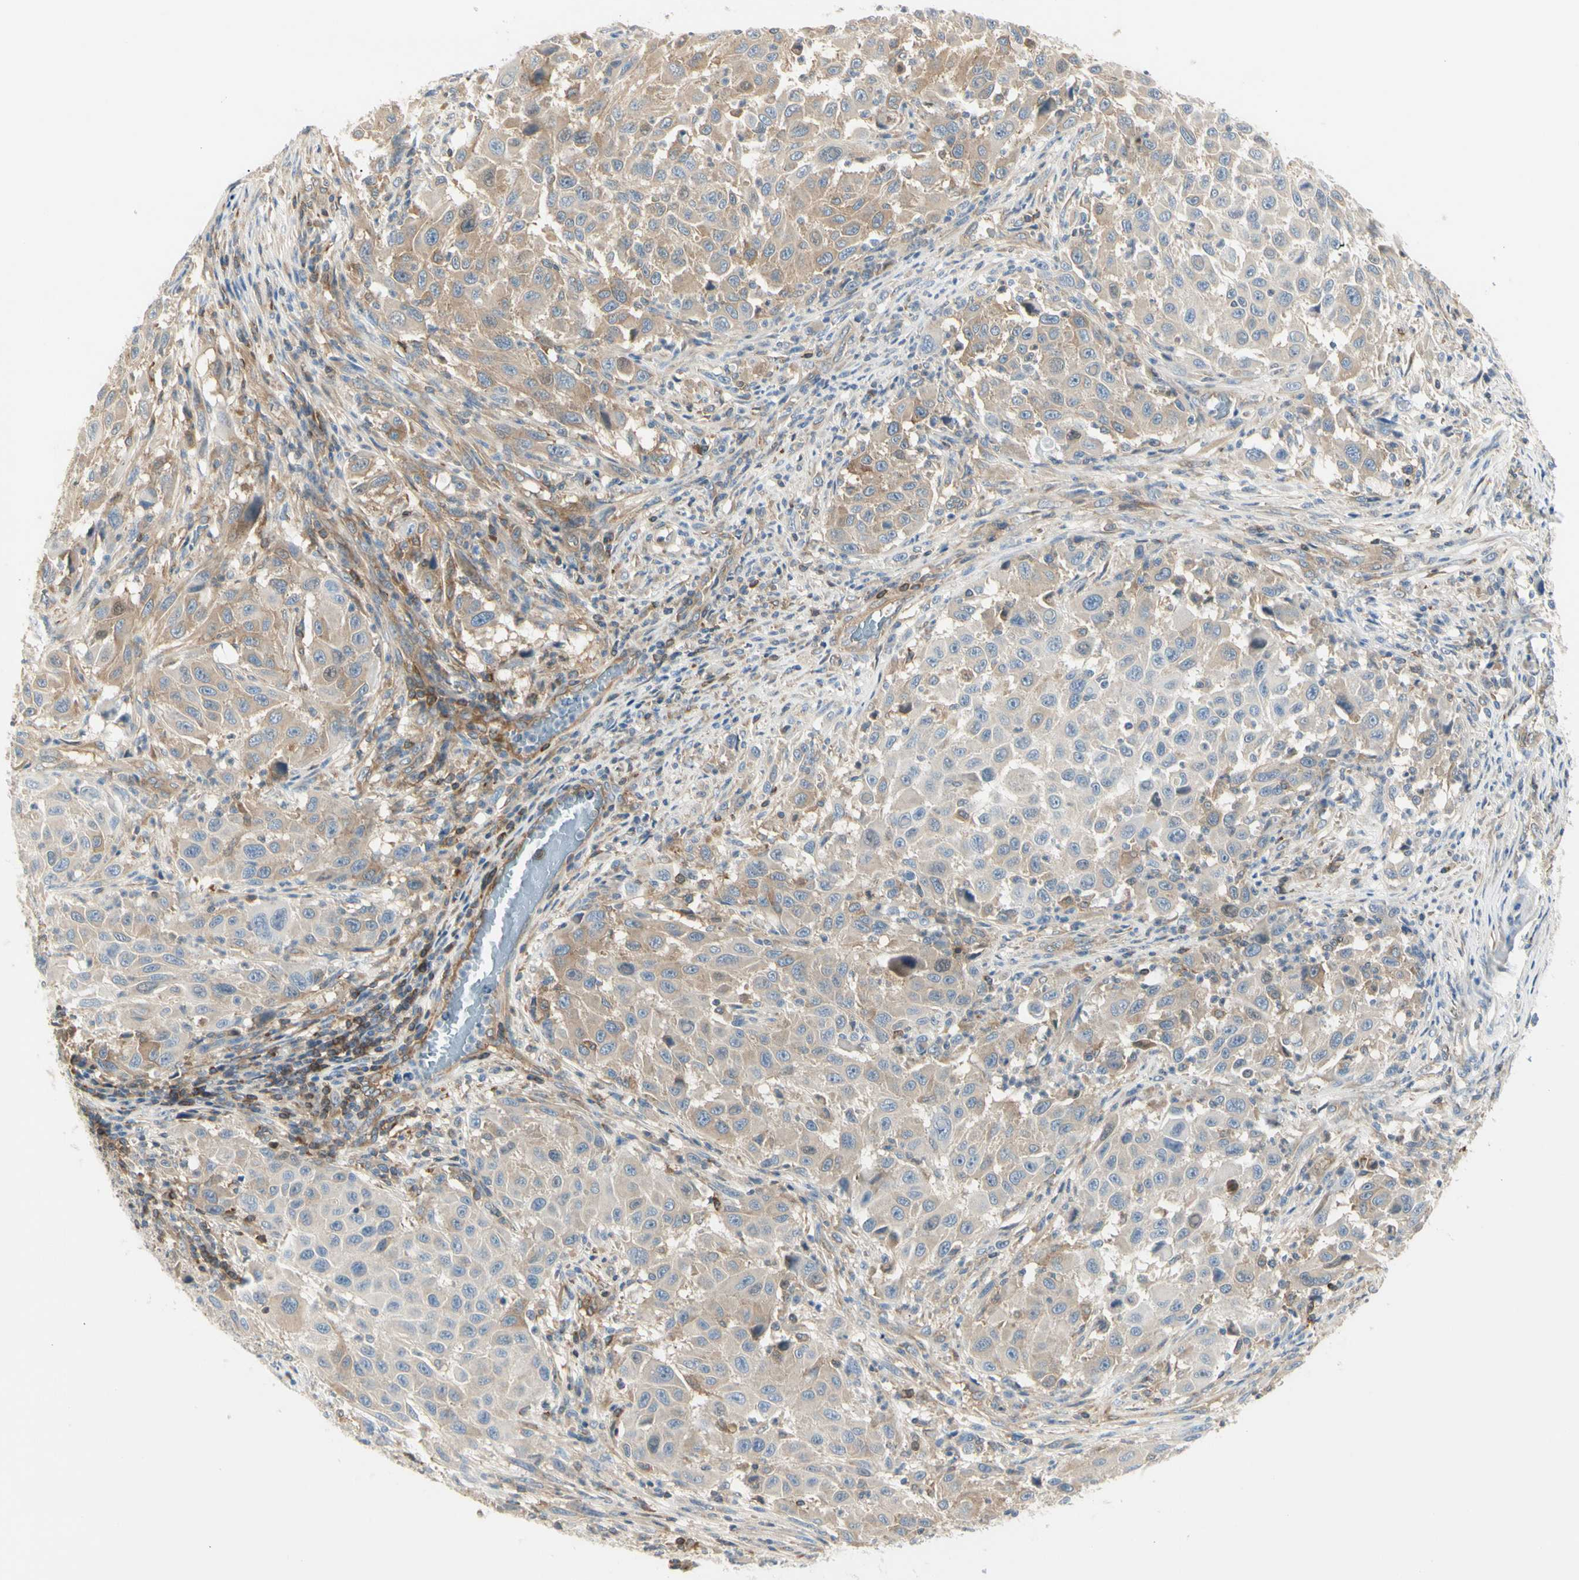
{"staining": {"intensity": "moderate", "quantity": ">75%", "location": "cytoplasmic/membranous"}, "tissue": "melanoma", "cell_type": "Tumor cells", "image_type": "cancer", "snomed": [{"axis": "morphology", "description": "Malignant melanoma, Metastatic site"}, {"axis": "topography", "description": "Lymph node"}], "caption": "This image shows melanoma stained with immunohistochemistry (IHC) to label a protein in brown. The cytoplasmic/membranous of tumor cells show moderate positivity for the protein. Nuclei are counter-stained blue.", "gene": "NFKB2", "patient": {"sex": "male", "age": 61}}